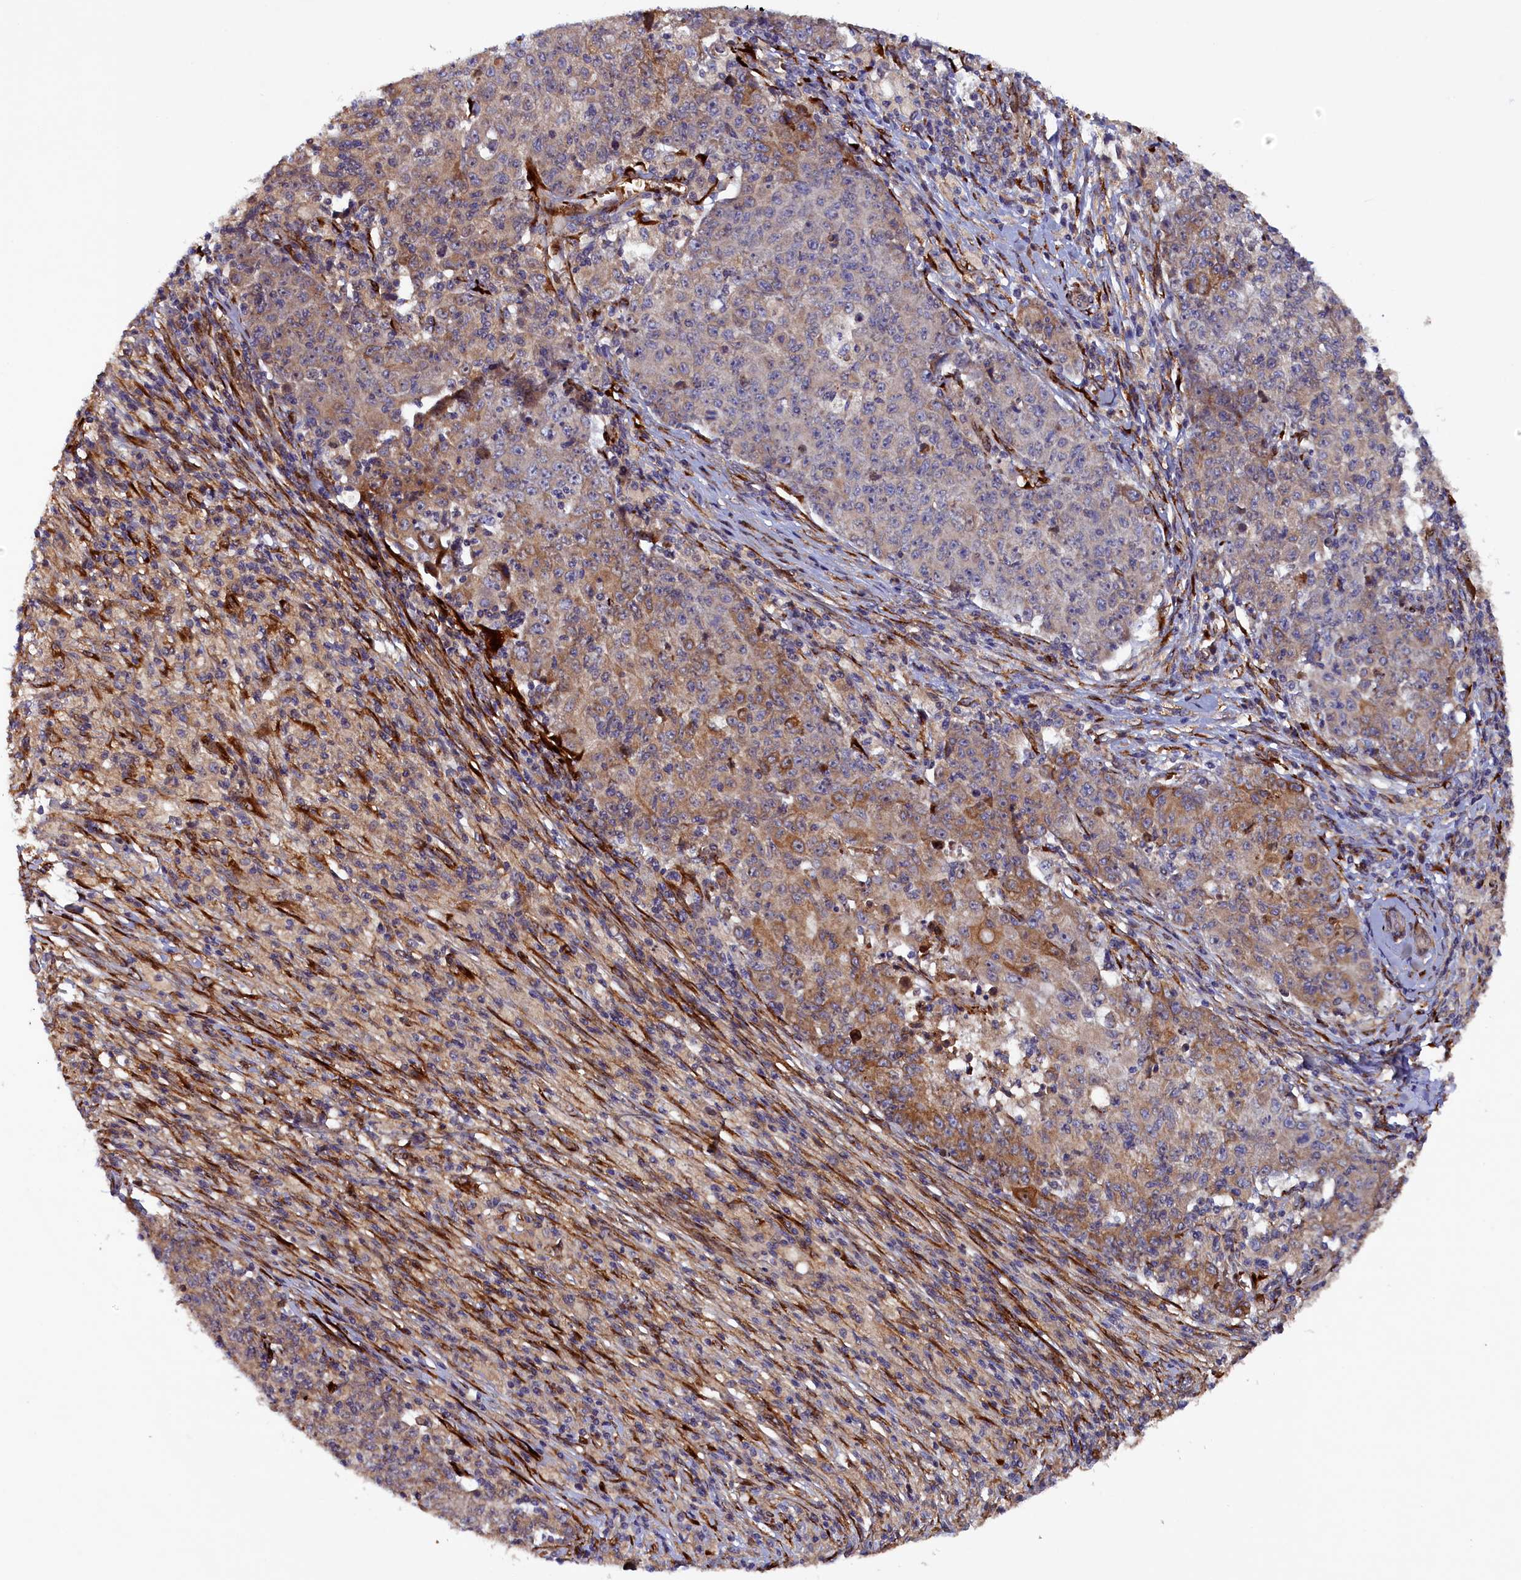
{"staining": {"intensity": "moderate", "quantity": "25%-75%", "location": "cytoplasmic/membranous,nuclear"}, "tissue": "ovarian cancer", "cell_type": "Tumor cells", "image_type": "cancer", "snomed": [{"axis": "morphology", "description": "Carcinoma, endometroid"}, {"axis": "topography", "description": "Ovary"}], "caption": "This photomicrograph exhibits immunohistochemistry staining of human ovarian endometroid carcinoma, with medium moderate cytoplasmic/membranous and nuclear positivity in about 25%-75% of tumor cells.", "gene": "ARRDC4", "patient": {"sex": "female", "age": 42}}